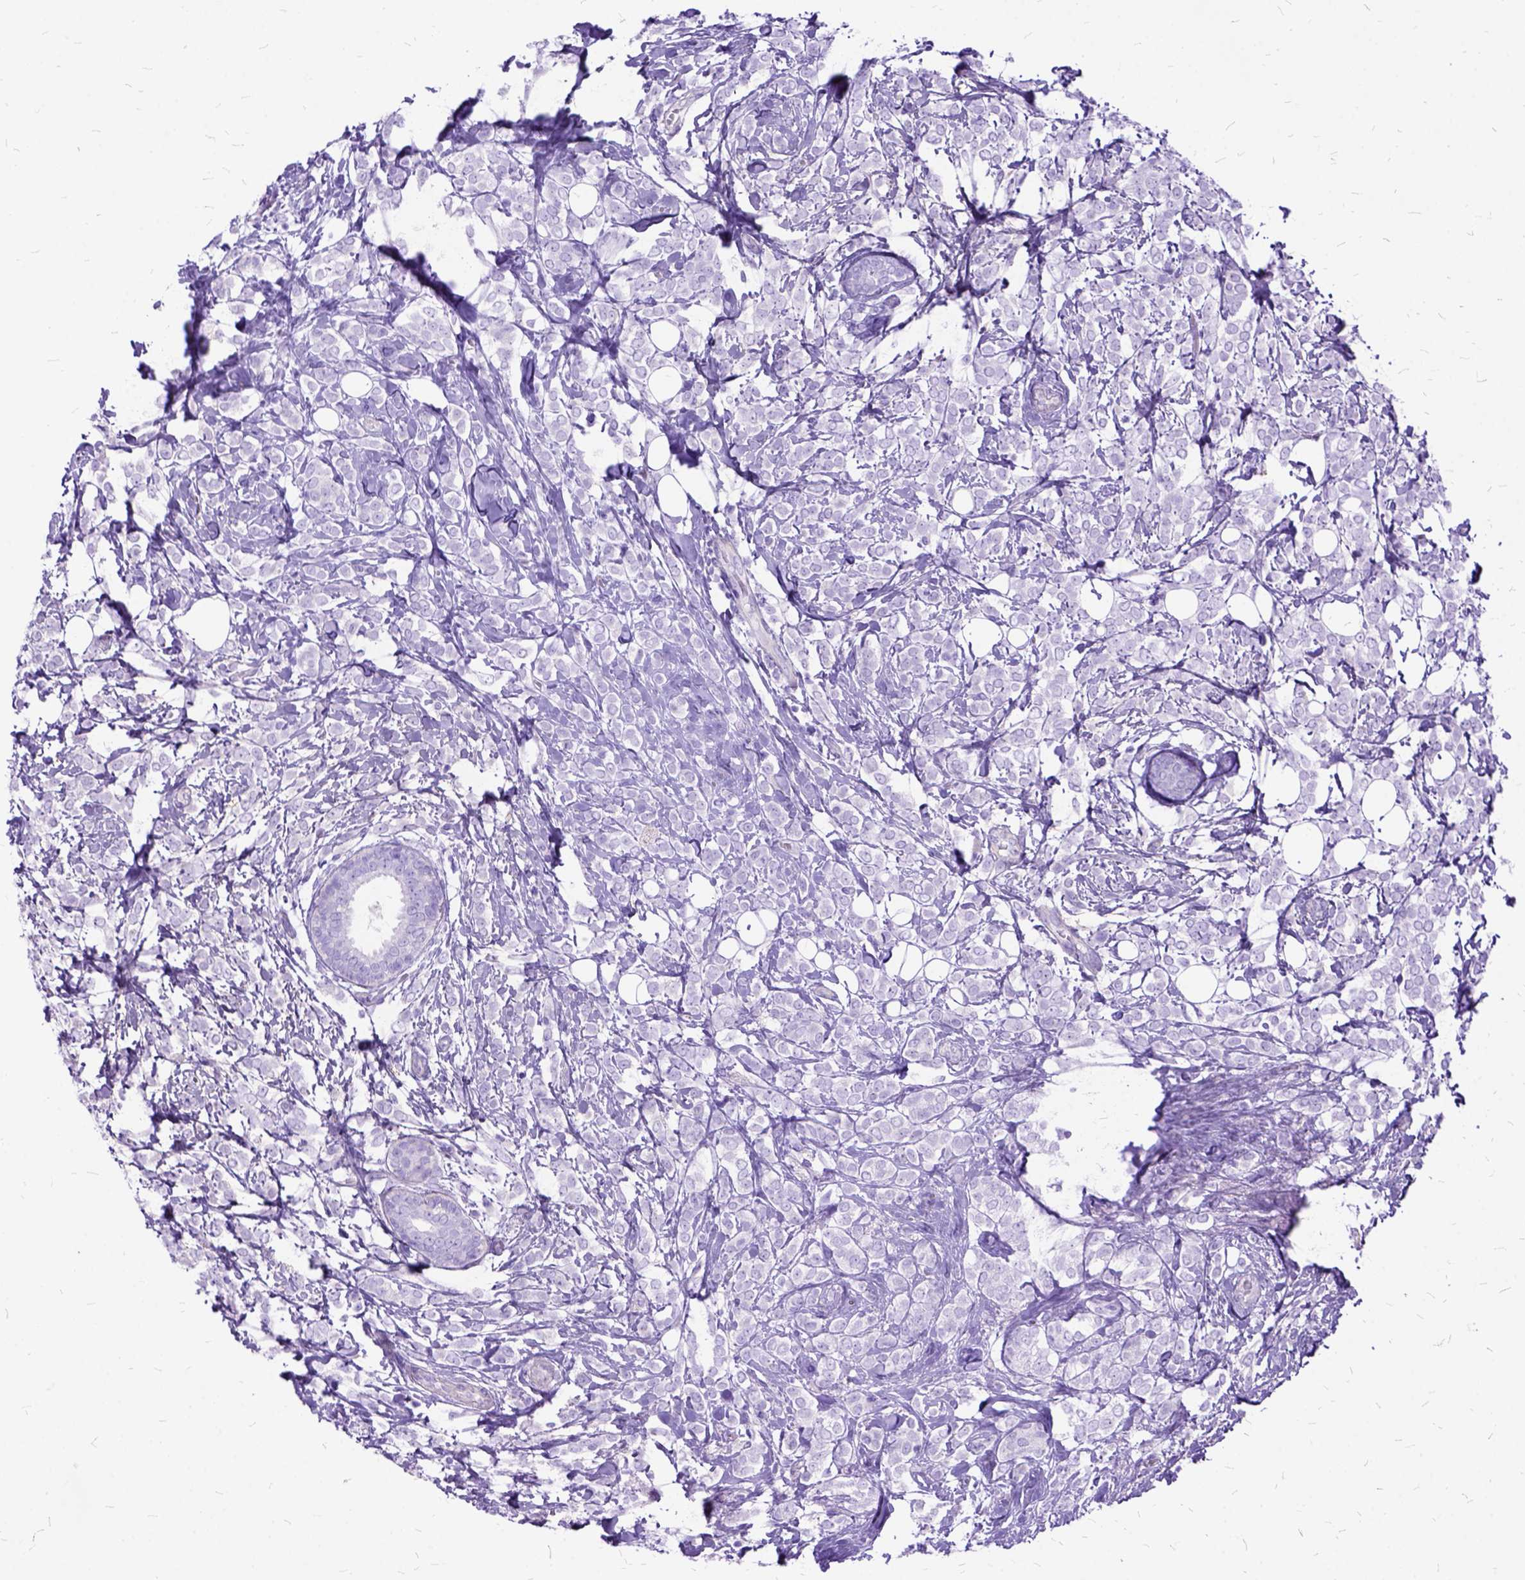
{"staining": {"intensity": "negative", "quantity": "none", "location": "none"}, "tissue": "breast cancer", "cell_type": "Tumor cells", "image_type": "cancer", "snomed": [{"axis": "morphology", "description": "Lobular carcinoma"}, {"axis": "topography", "description": "Breast"}], "caption": "A micrograph of human breast cancer (lobular carcinoma) is negative for staining in tumor cells.", "gene": "ARL9", "patient": {"sex": "female", "age": 49}}